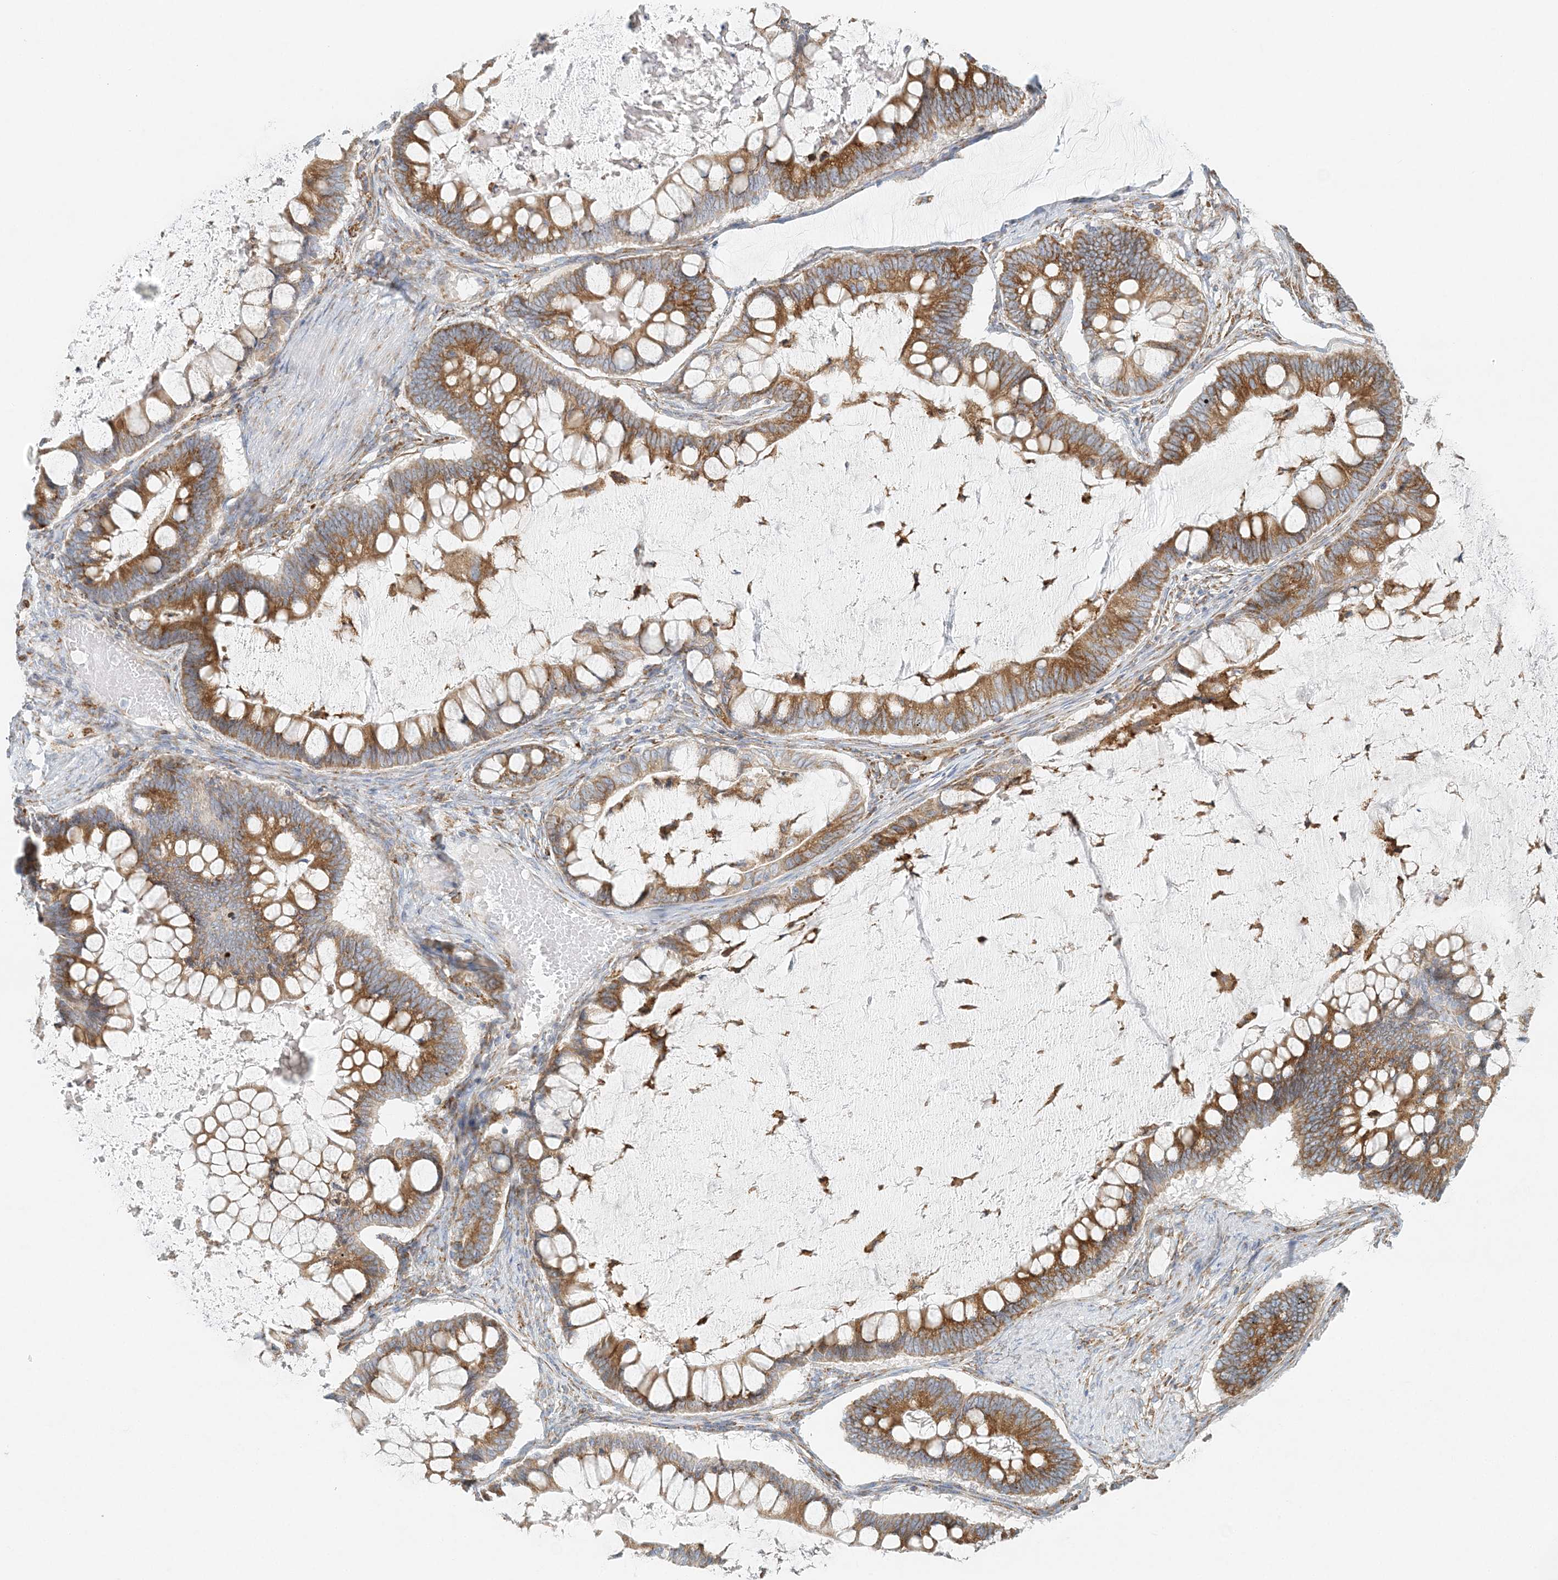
{"staining": {"intensity": "moderate", "quantity": ">75%", "location": "cytoplasmic/membranous"}, "tissue": "ovarian cancer", "cell_type": "Tumor cells", "image_type": "cancer", "snomed": [{"axis": "morphology", "description": "Cystadenocarcinoma, mucinous, NOS"}, {"axis": "topography", "description": "Ovary"}], "caption": "High-magnification brightfield microscopy of ovarian mucinous cystadenocarcinoma stained with DAB (brown) and counterstained with hematoxylin (blue). tumor cells exhibit moderate cytoplasmic/membranous staining is present in approximately>75% of cells. Nuclei are stained in blue.", "gene": "STK11IP", "patient": {"sex": "female", "age": 61}}